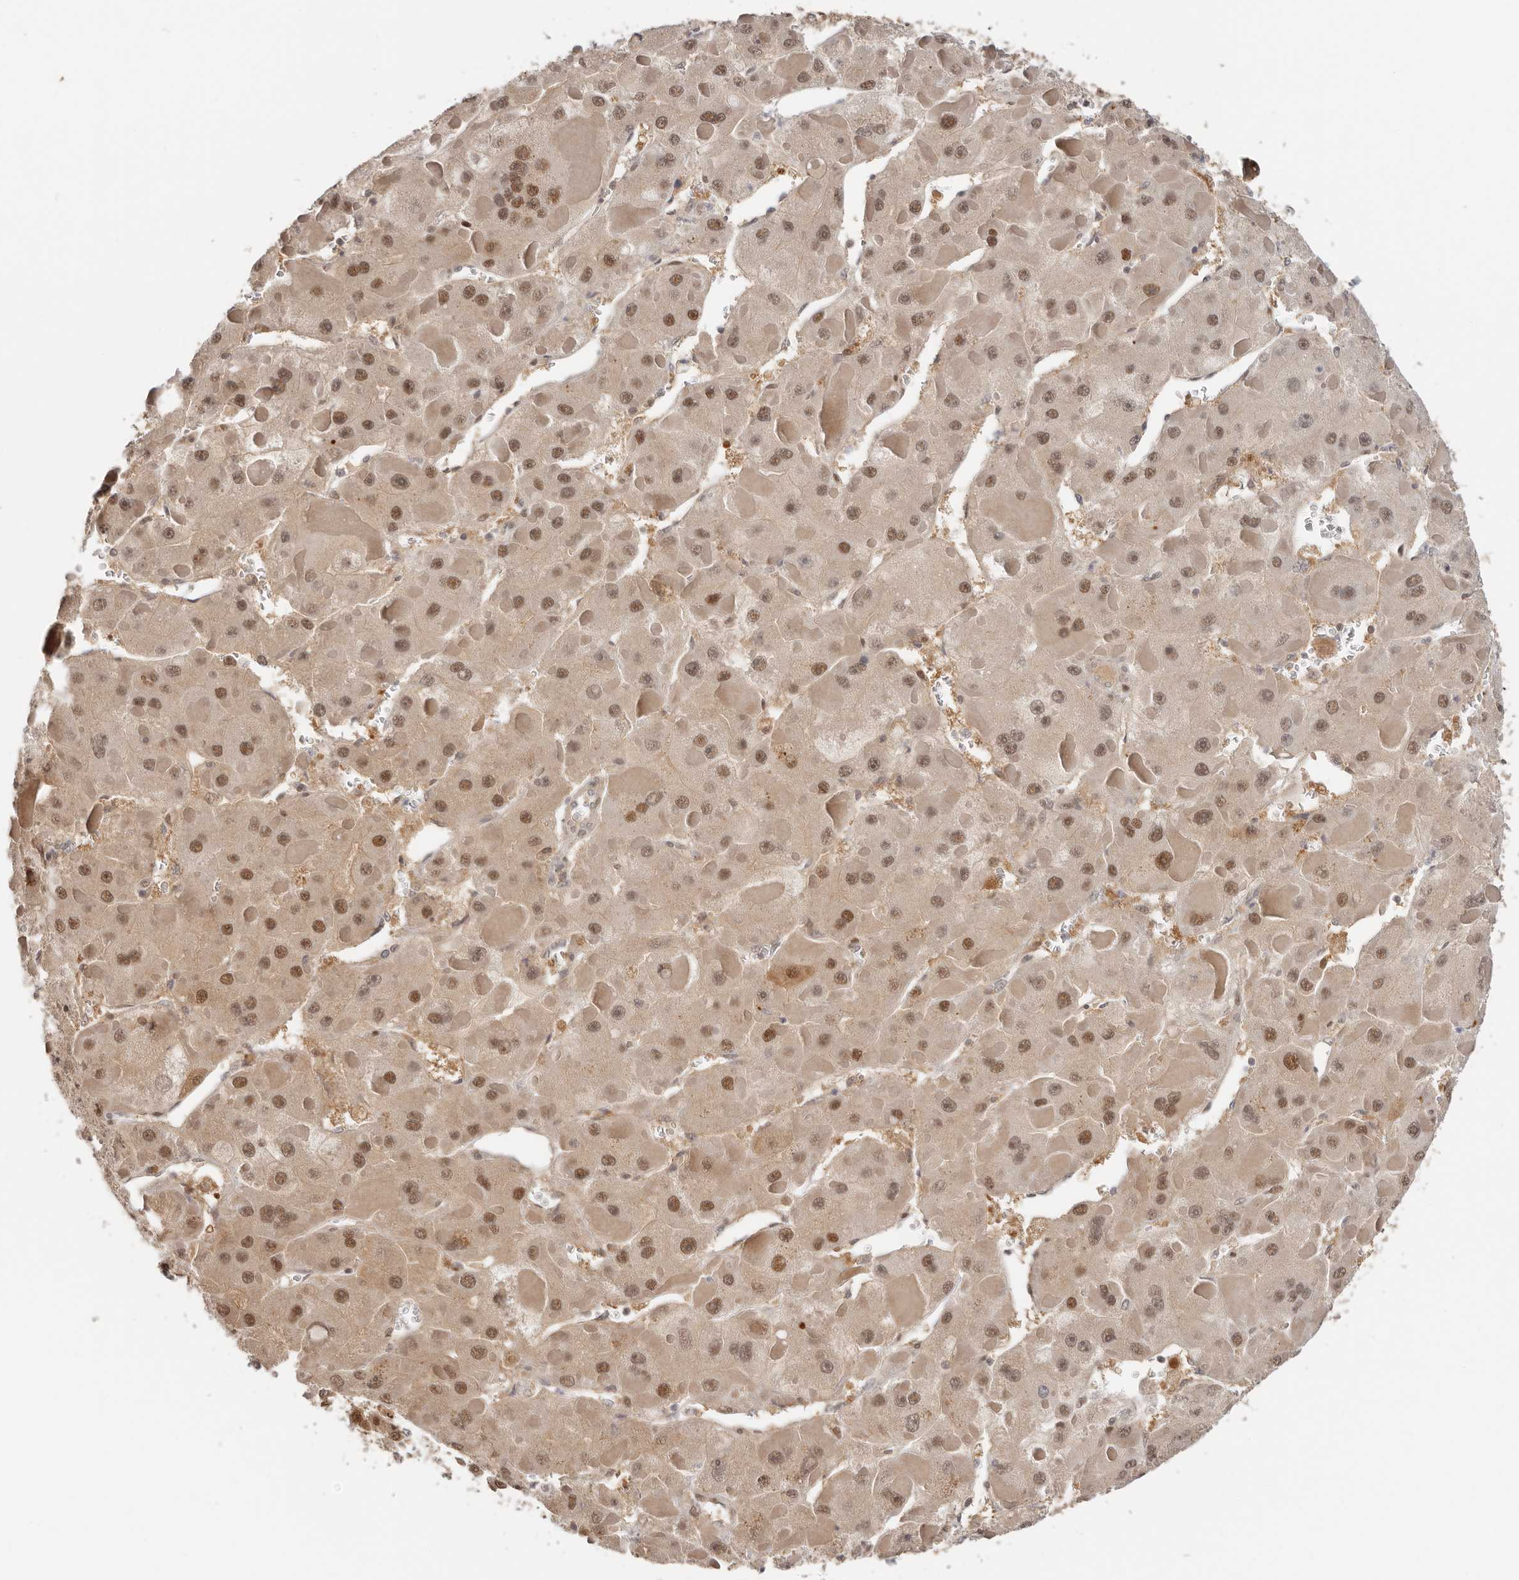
{"staining": {"intensity": "moderate", "quantity": ">75%", "location": "nuclear"}, "tissue": "liver cancer", "cell_type": "Tumor cells", "image_type": "cancer", "snomed": [{"axis": "morphology", "description": "Carcinoma, Hepatocellular, NOS"}, {"axis": "topography", "description": "Liver"}], "caption": "IHC photomicrograph of liver cancer (hepatocellular carcinoma) stained for a protein (brown), which demonstrates medium levels of moderate nuclear positivity in about >75% of tumor cells.", "gene": "LARP7", "patient": {"sex": "female", "age": 73}}